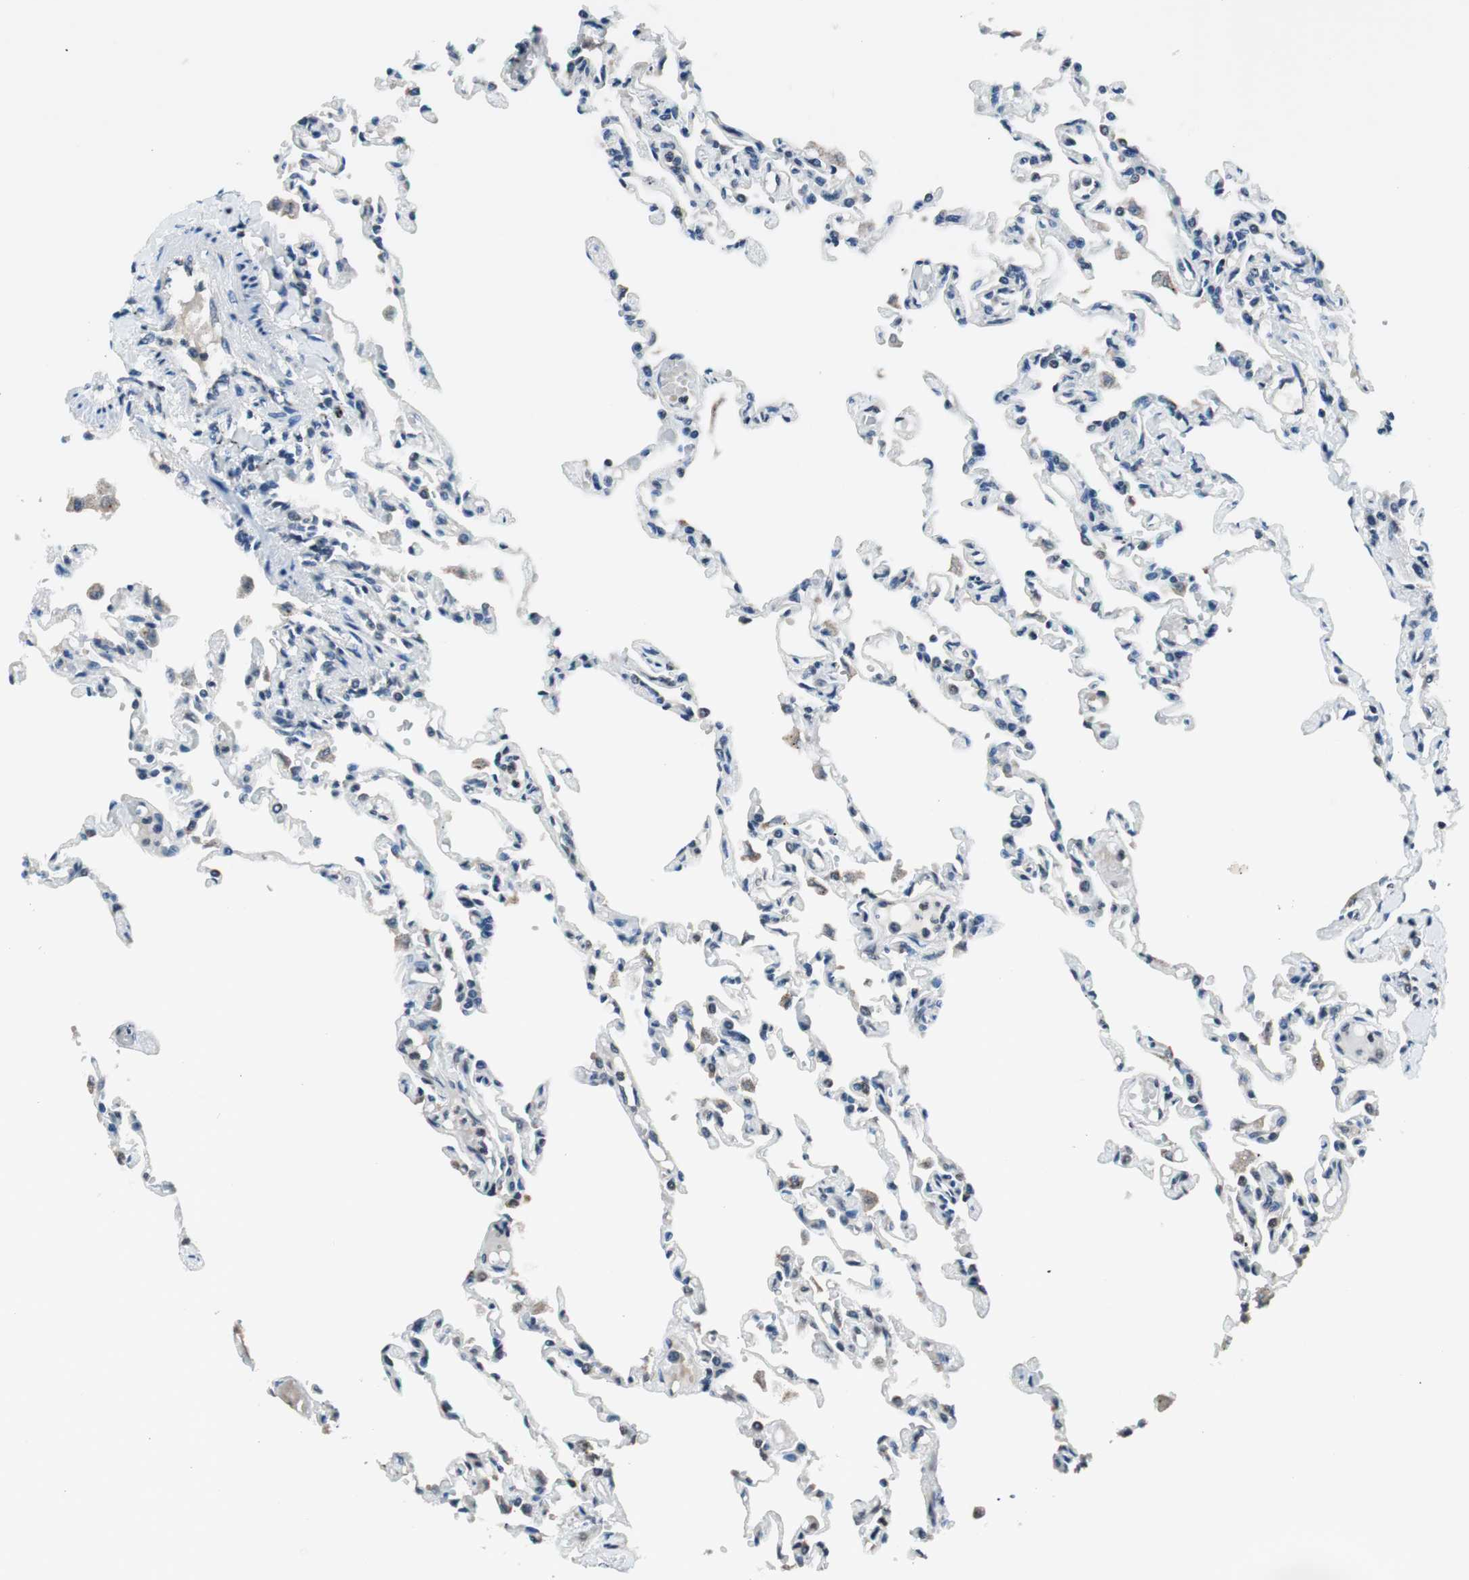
{"staining": {"intensity": "weak", "quantity": ">75%", "location": "cytoplasmic/membranous"}, "tissue": "lung", "cell_type": "Alveolar cells", "image_type": "normal", "snomed": [{"axis": "morphology", "description": "Normal tissue, NOS"}, {"axis": "topography", "description": "Lung"}], "caption": "Normal lung reveals weak cytoplasmic/membranous positivity in about >75% of alveolar cells, visualized by immunohistochemistry.", "gene": "GCLC", "patient": {"sex": "male", "age": 21}}